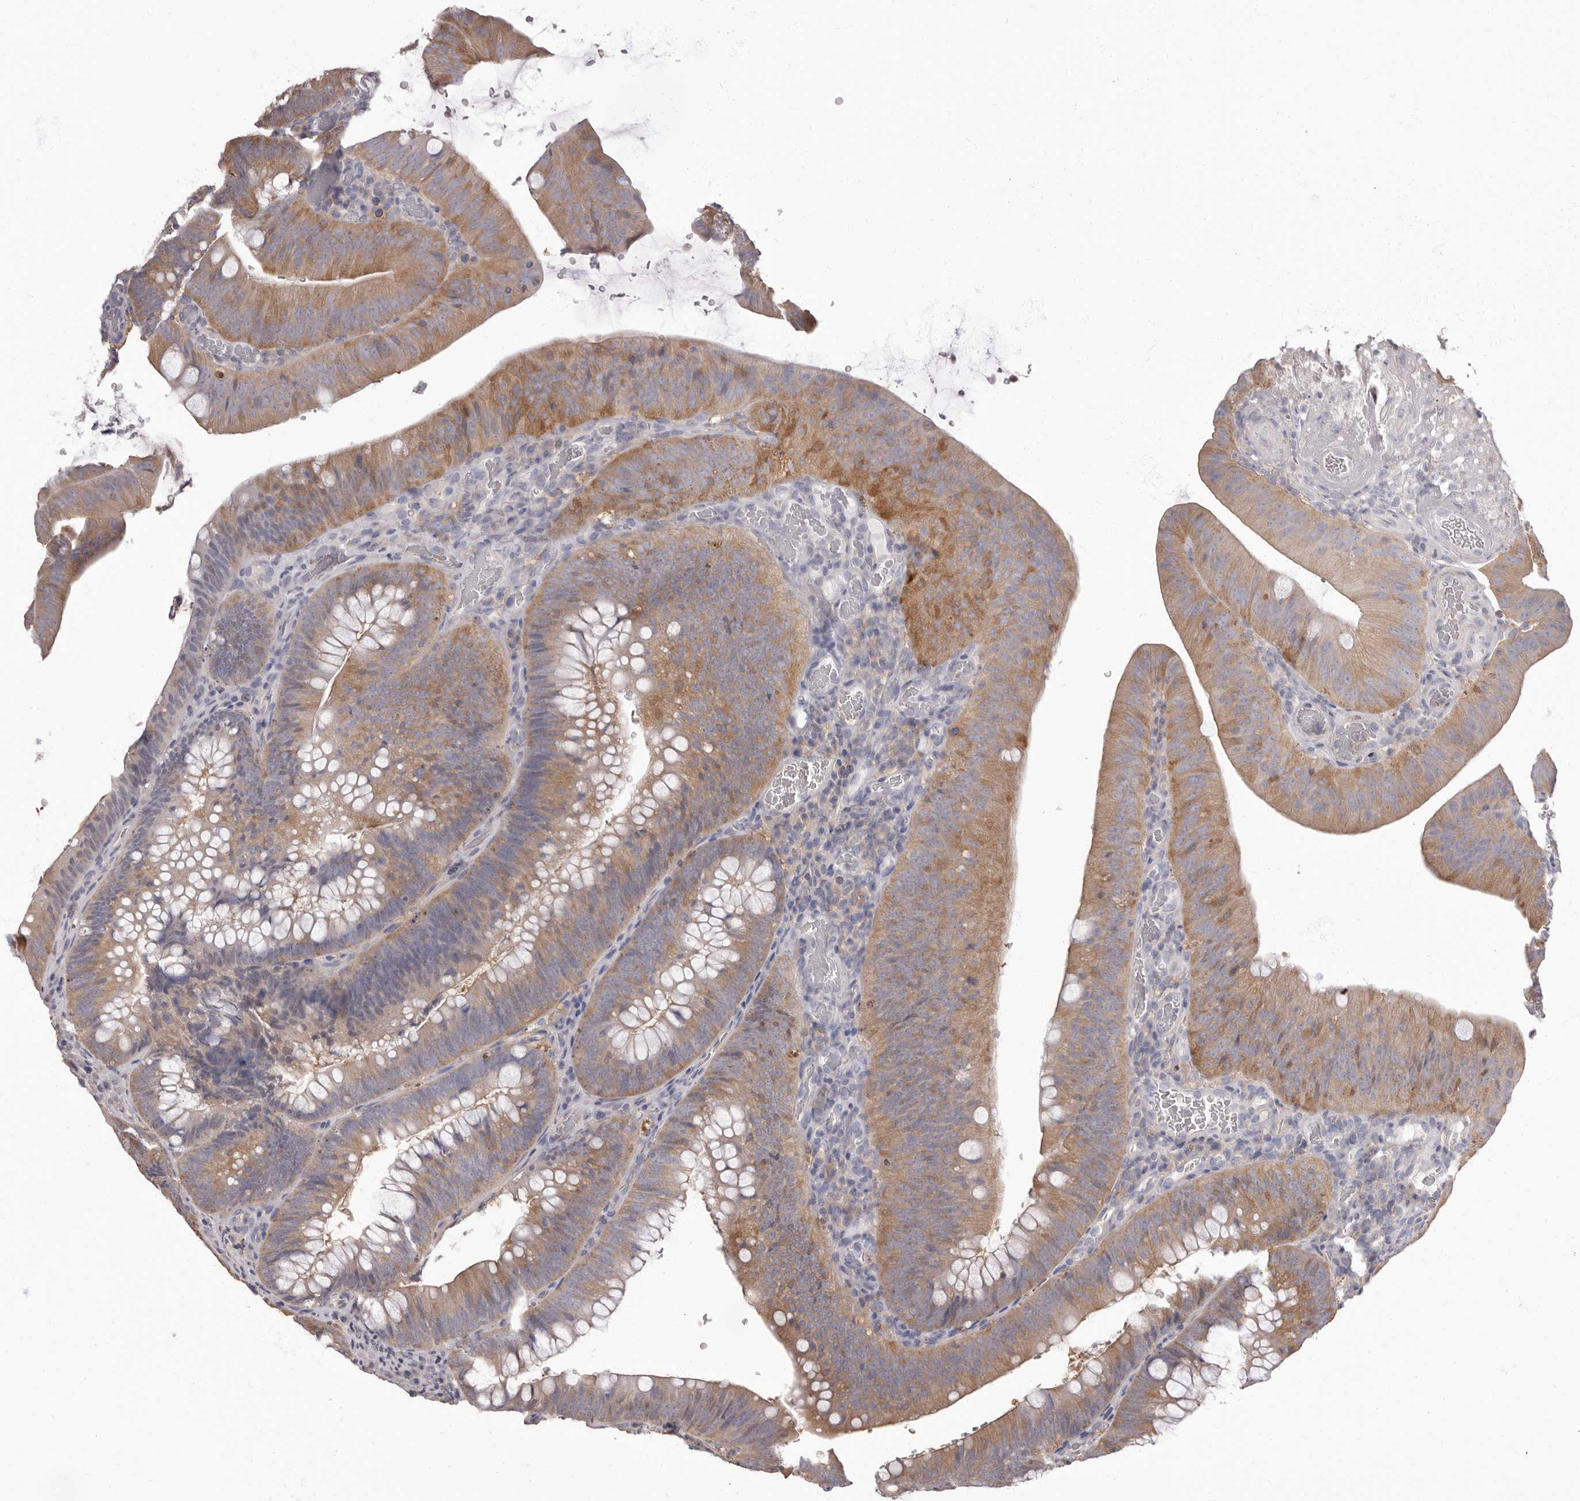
{"staining": {"intensity": "moderate", "quantity": "25%-75%", "location": "cytoplasmic/membranous"}, "tissue": "colorectal cancer", "cell_type": "Tumor cells", "image_type": "cancer", "snomed": [{"axis": "morphology", "description": "Normal tissue, NOS"}, {"axis": "topography", "description": "Colon"}], "caption": "Colorectal cancer stained for a protein (brown) shows moderate cytoplasmic/membranous positive expression in about 25%-75% of tumor cells.", "gene": "APEH", "patient": {"sex": "female", "age": 82}}